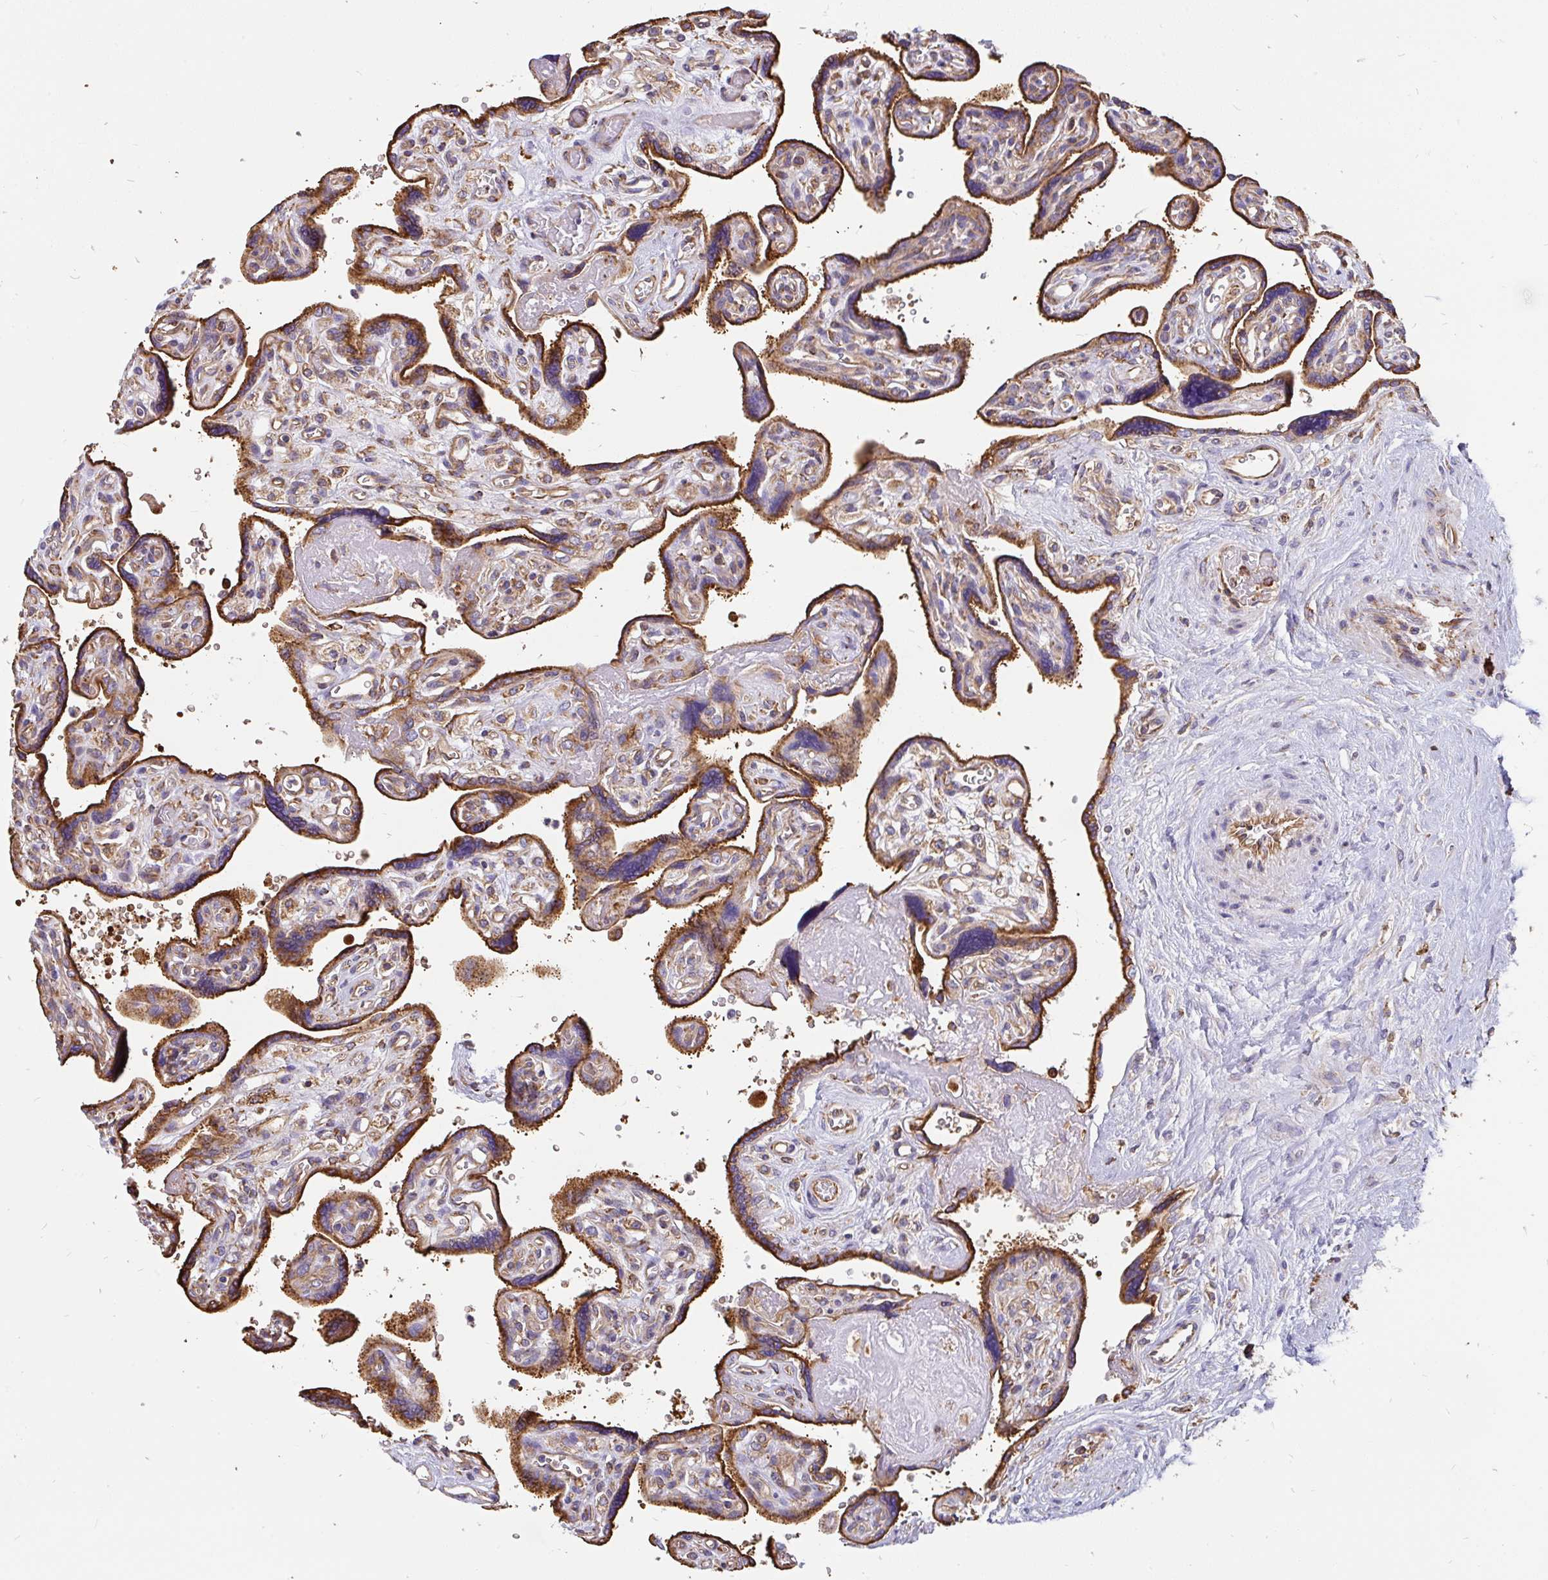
{"staining": {"intensity": "strong", "quantity": ">75%", "location": "cytoplasmic/membranous"}, "tissue": "placenta", "cell_type": "Decidual cells", "image_type": "normal", "snomed": [{"axis": "morphology", "description": "Normal tissue, NOS"}, {"axis": "topography", "description": "Placenta"}], "caption": "A brown stain shows strong cytoplasmic/membranous staining of a protein in decidual cells of normal human placenta.", "gene": "EML5", "patient": {"sex": "female", "age": 39}}